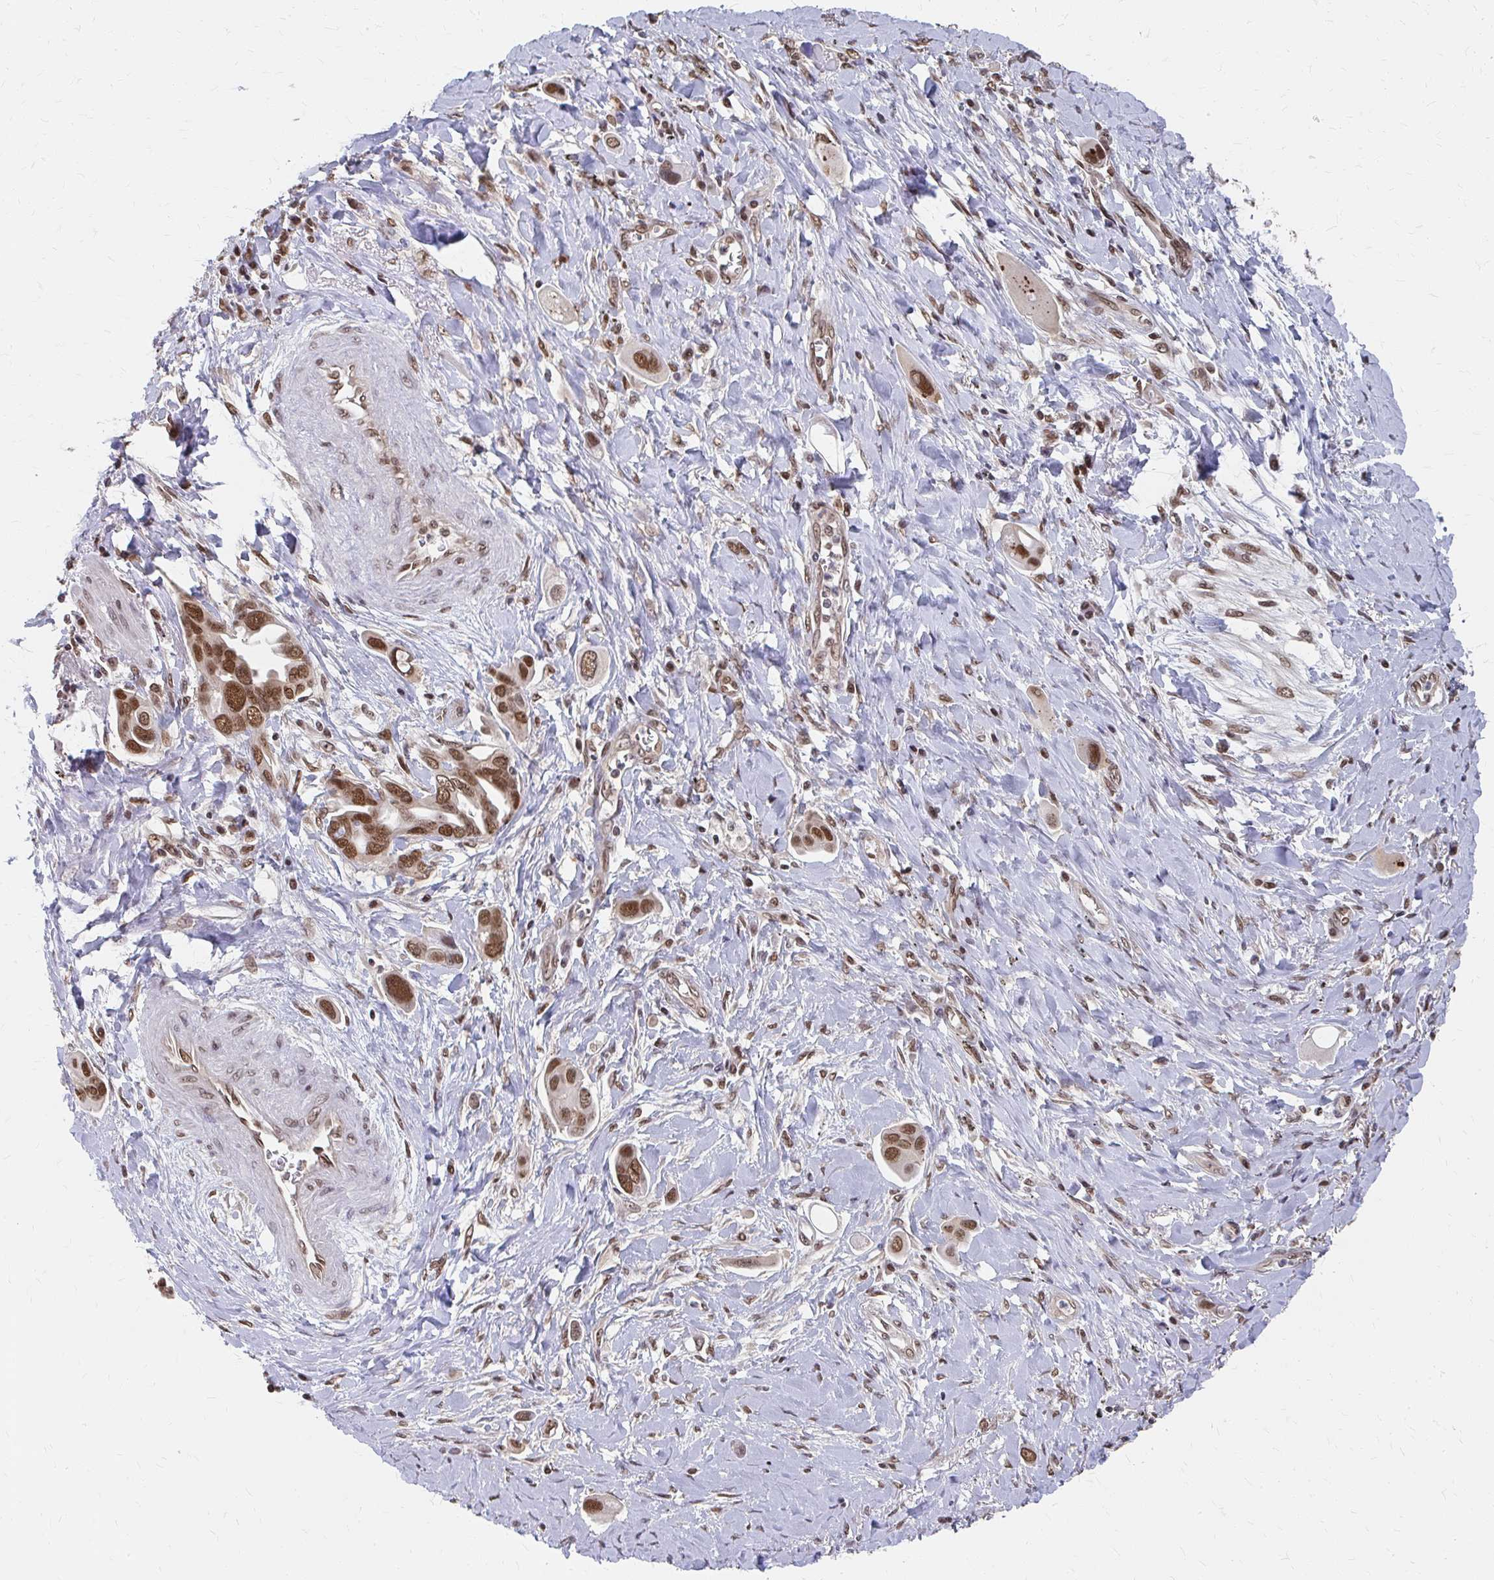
{"staining": {"intensity": "strong", "quantity": ">75%", "location": "nuclear"}, "tissue": "lung cancer", "cell_type": "Tumor cells", "image_type": "cancer", "snomed": [{"axis": "morphology", "description": "Adenocarcinoma, NOS"}, {"axis": "topography", "description": "Lung"}], "caption": "This micrograph shows immunohistochemistry staining of human adenocarcinoma (lung), with high strong nuclear staining in about >75% of tumor cells.", "gene": "XPO1", "patient": {"sex": "male", "age": 76}}